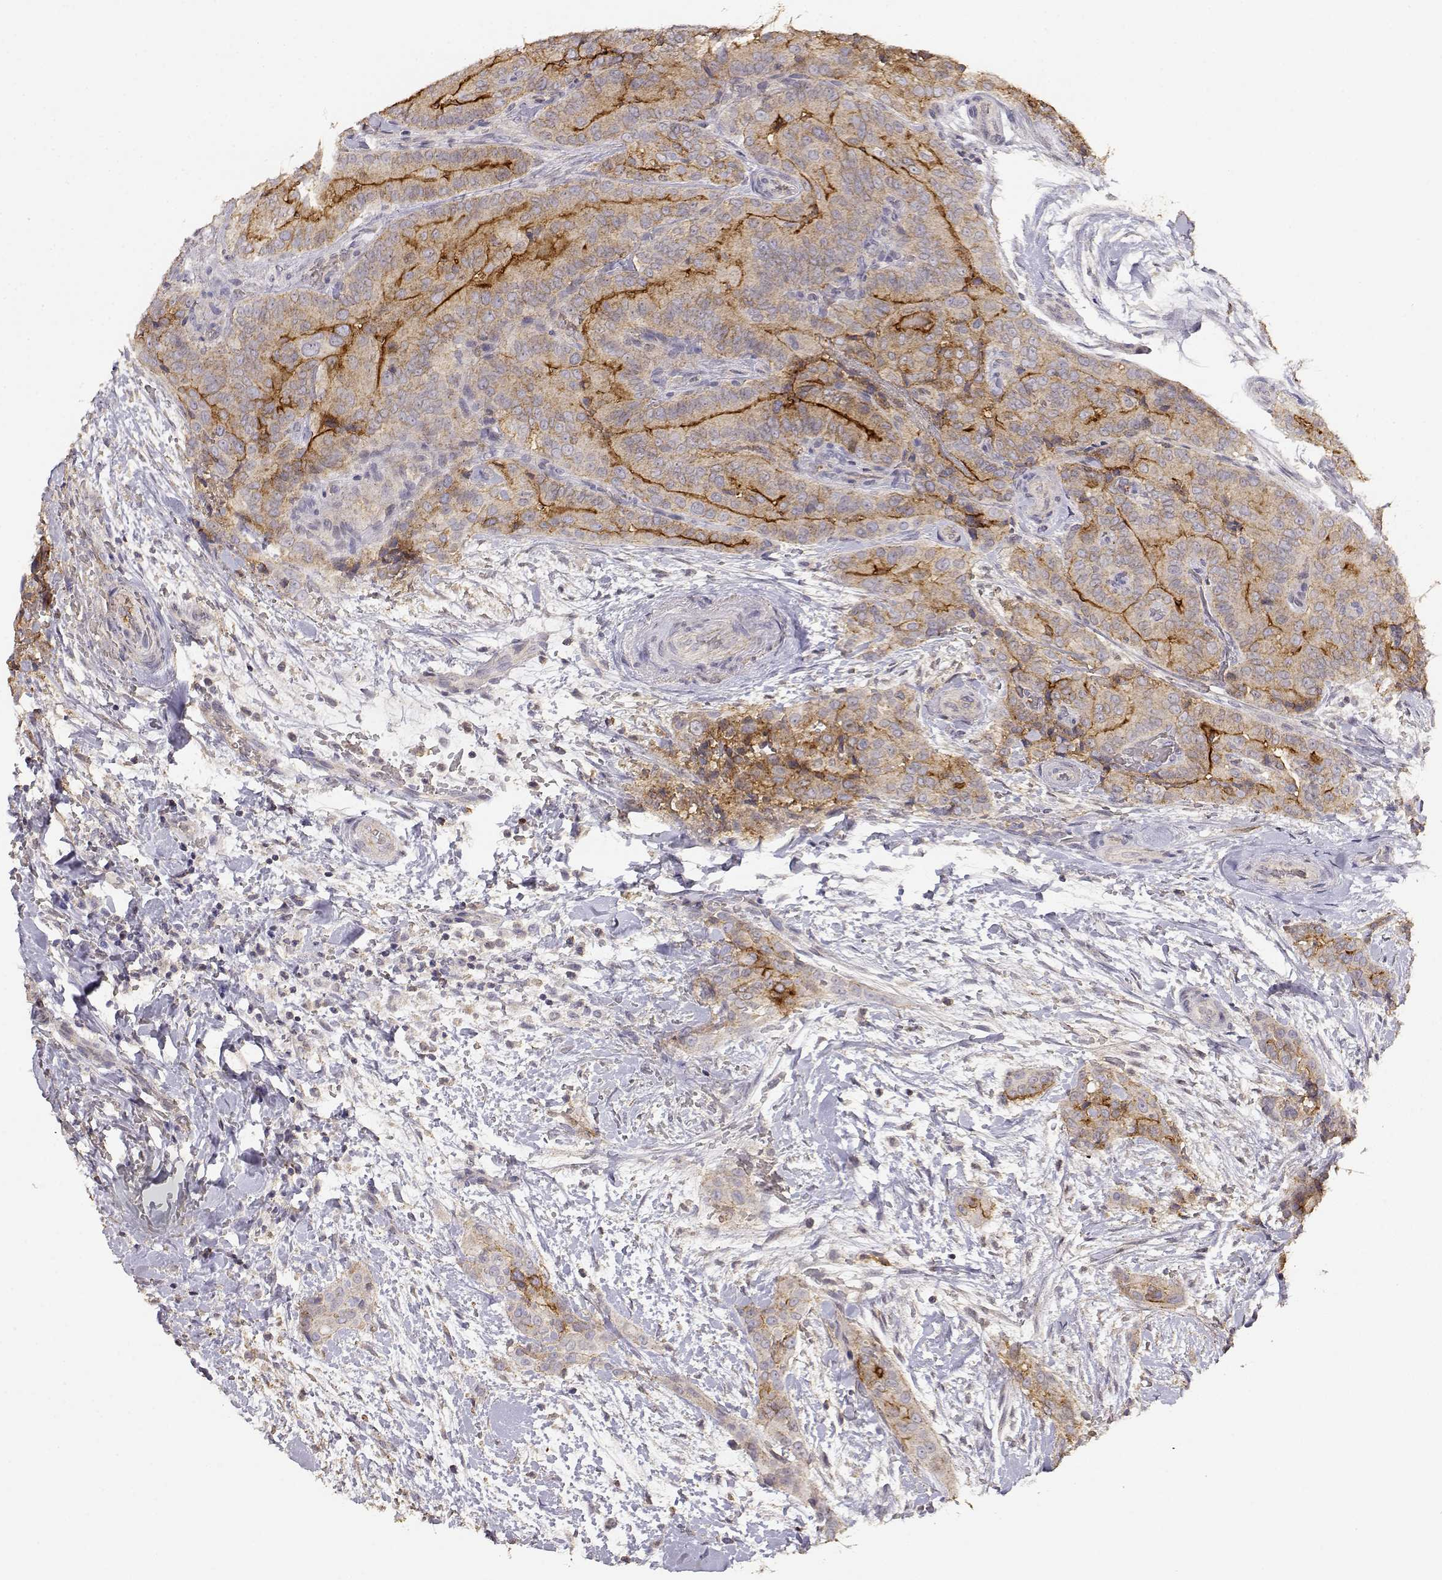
{"staining": {"intensity": "moderate", "quantity": "25%-75%", "location": "cytoplasmic/membranous"}, "tissue": "thyroid cancer", "cell_type": "Tumor cells", "image_type": "cancer", "snomed": [{"axis": "morphology", "description": "Papillary adenocarcinoma, NOS"}, {"axis": "topography", "description": "Thyroid gland"}], "caption": "Brown immunohistochemical staining in human thyroid cancer (papillary adenocarcinoma) demonstrates moderate cytoplasmic/membranous positivity in approximately 25%-75% of tumor cells.", "gene": "TNFRSF10C", "patient": {"sex": "male", "age": 61}}